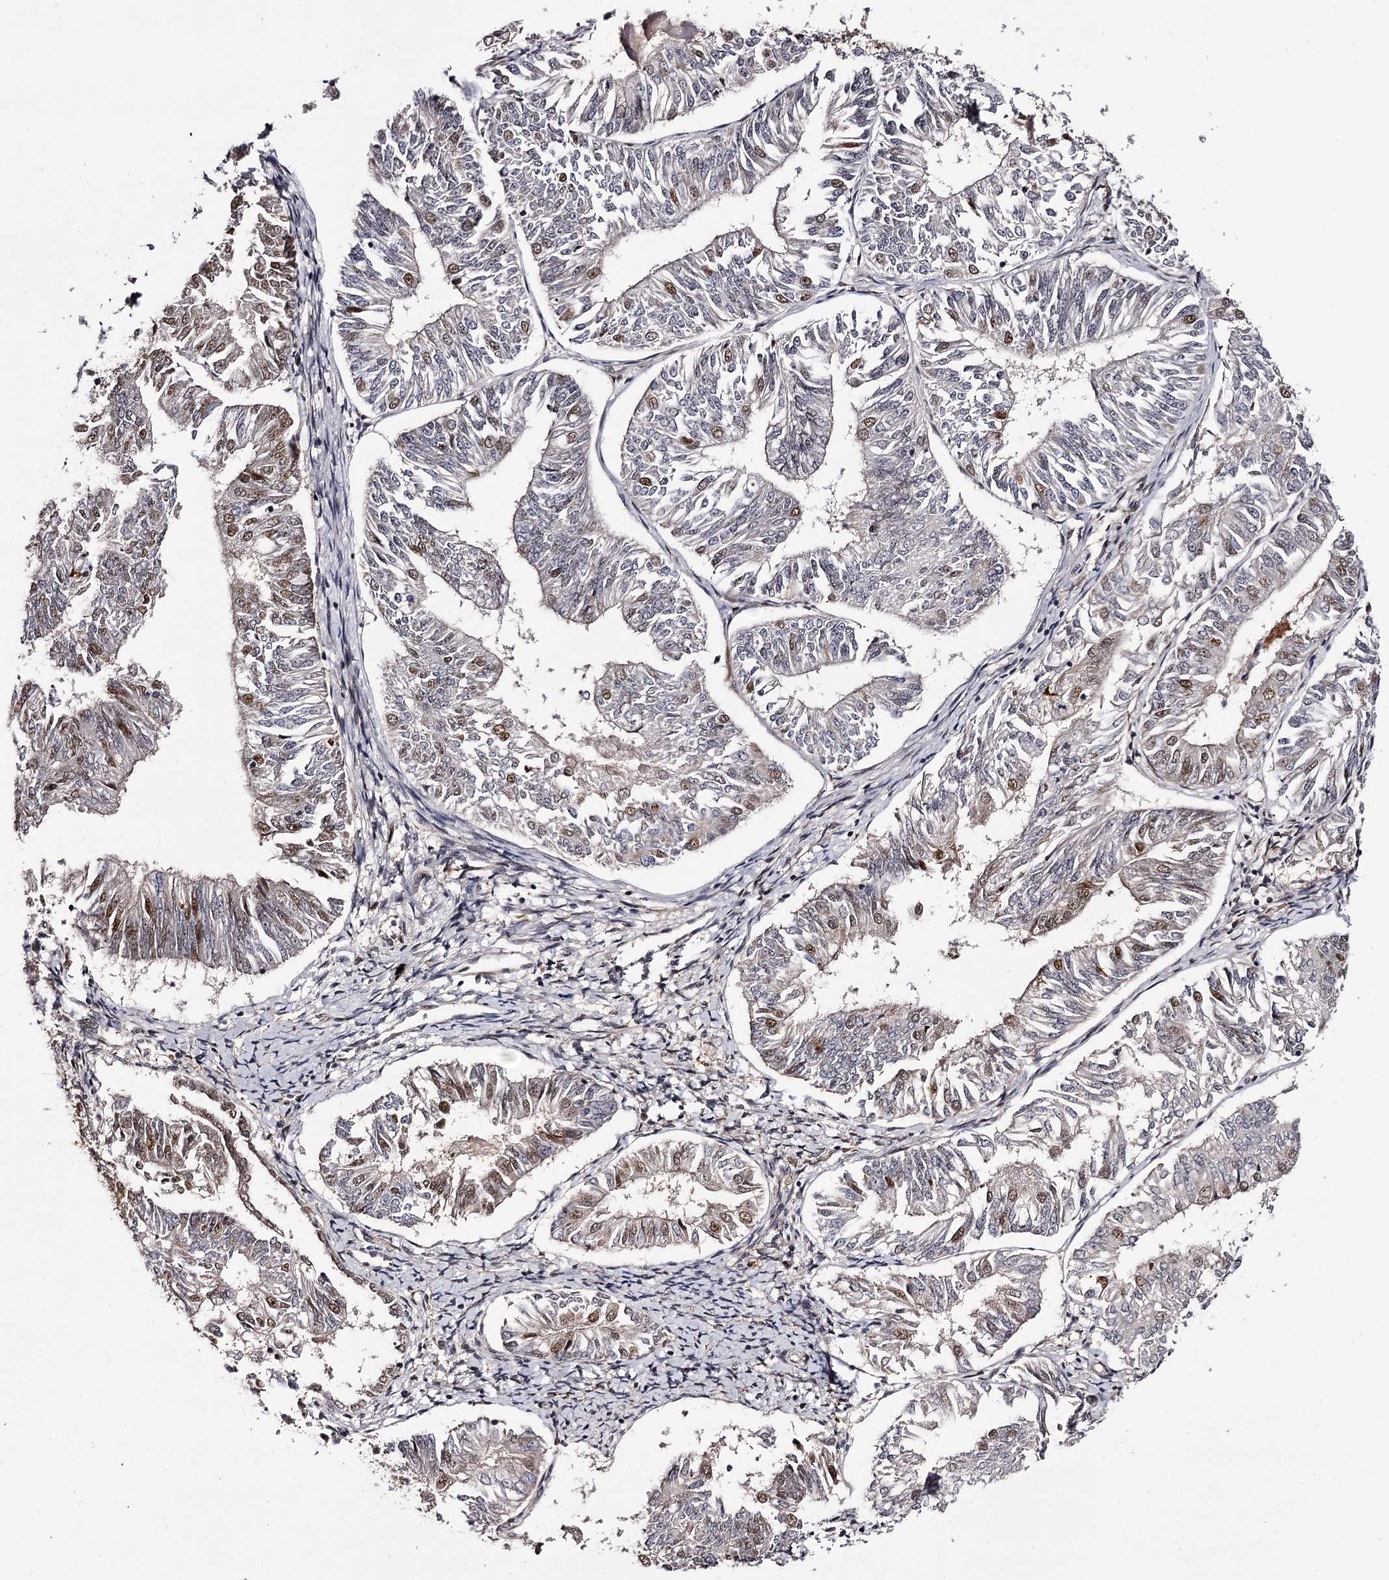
{"staining": {"intensity": "moderate", "quantity": "25%-75%", "location": "nuclear"}, "tissue": "endometrial cancer", "cell_type": "Tumor cells", "image_type": "cancer", "snomed": [{"axis": "morphology", "description": "Adenocarcinoma, NOS"}, {"axis": "topography", "description": "Endometrium"}], "caption": "A high-resolution photomicrograph shows immunohistochemistry (IHC) staining of endometrial cancer (adenocarcinoma), which demonstrates moderate nuclear staining in about 25%-75% of tumor cells. The staining was performed using DAB, with brown indicating positive protein expression. Nuclei are stained blue with hematoxylin.", "gene": "TTC33", "patient": {"sex": "female", "age": 58}}